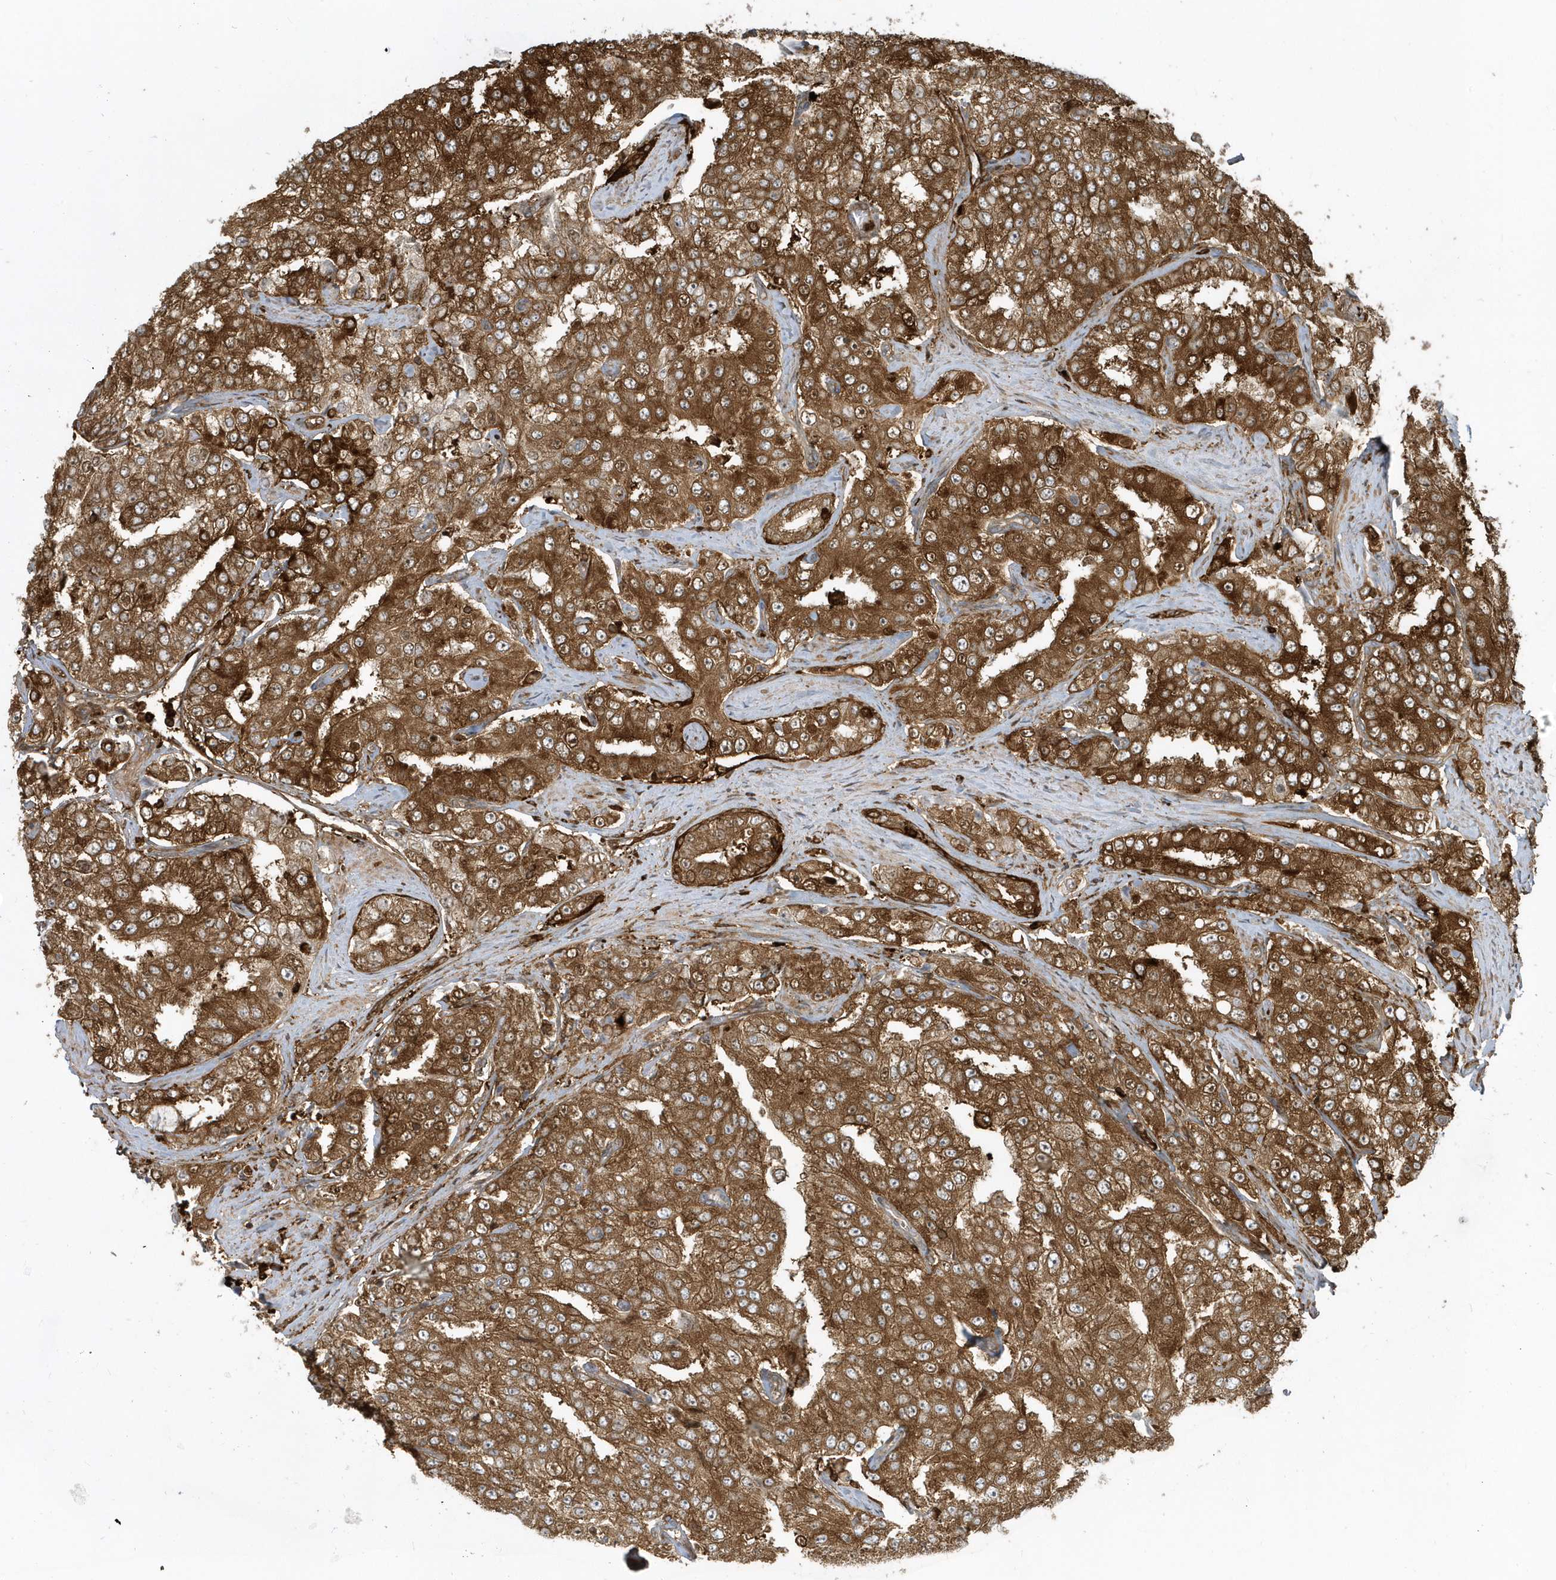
{"staining": {"intensity": "strong", "quantity": ">75%", "location": "cytoplasmic/membranous"}, "tissue": "prostate cancer", "cell_type": "Tumor cells", "image_type": "cancer", "snomed": [{"axis": "morphology", "description": "Adenocarcinoma, High grade"}, {"axis": "topography", "description": "Prostate"}], "caption": "Prostate cancer stained with a protein marker shows strong staining in tumor cells.", "gene": "CLCN6", "patient": {"sex": "male", "age": 58}}